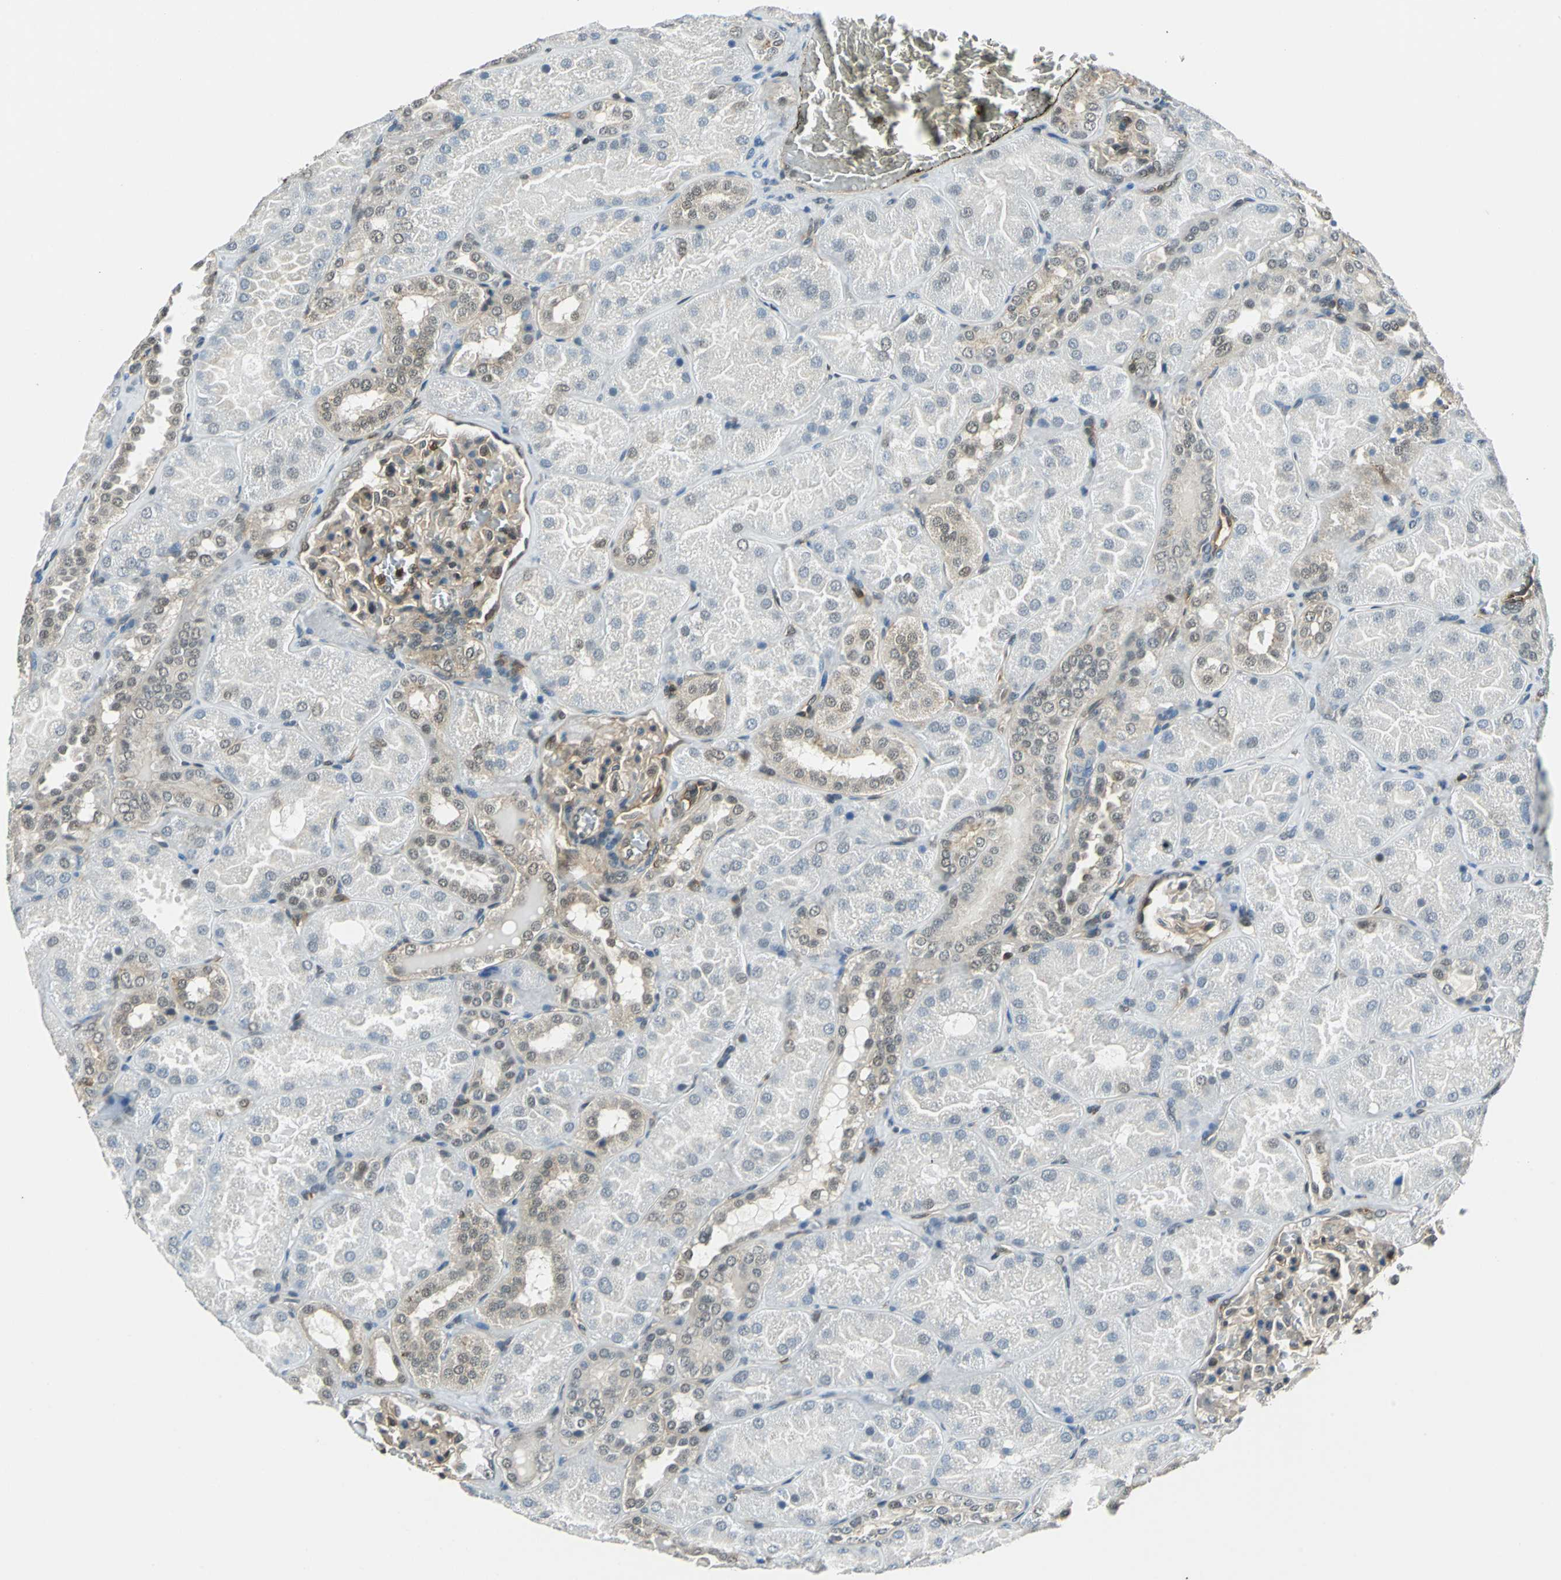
{"staining": {"intensity": "moderate", "quantity": "25%-75%", "location": "cytoplasmic/membranous,nuclear"}, "tissue": "kidney", "cell_type": "Cells in glomeruli", "image_type": "normal", "snomed": [{"axis": "morphology", "description": "Normal tissue, NOS"}, {"axis": "topography", "description": "Kidney"}], "caption": "Protein expression by immunohistochemistry (IHC) demonstrates moderate cytoplasmic/membranous,nuclear positivity in approximately 25%-75% of cells in glomeruli in benign kidney. (Stains: DAB in brown, nuclei in blue, Microscopy: brightfield microscopy at high magnification).", "gene": "ARPC3", "patient": {"sex": "male", "age": 28}}